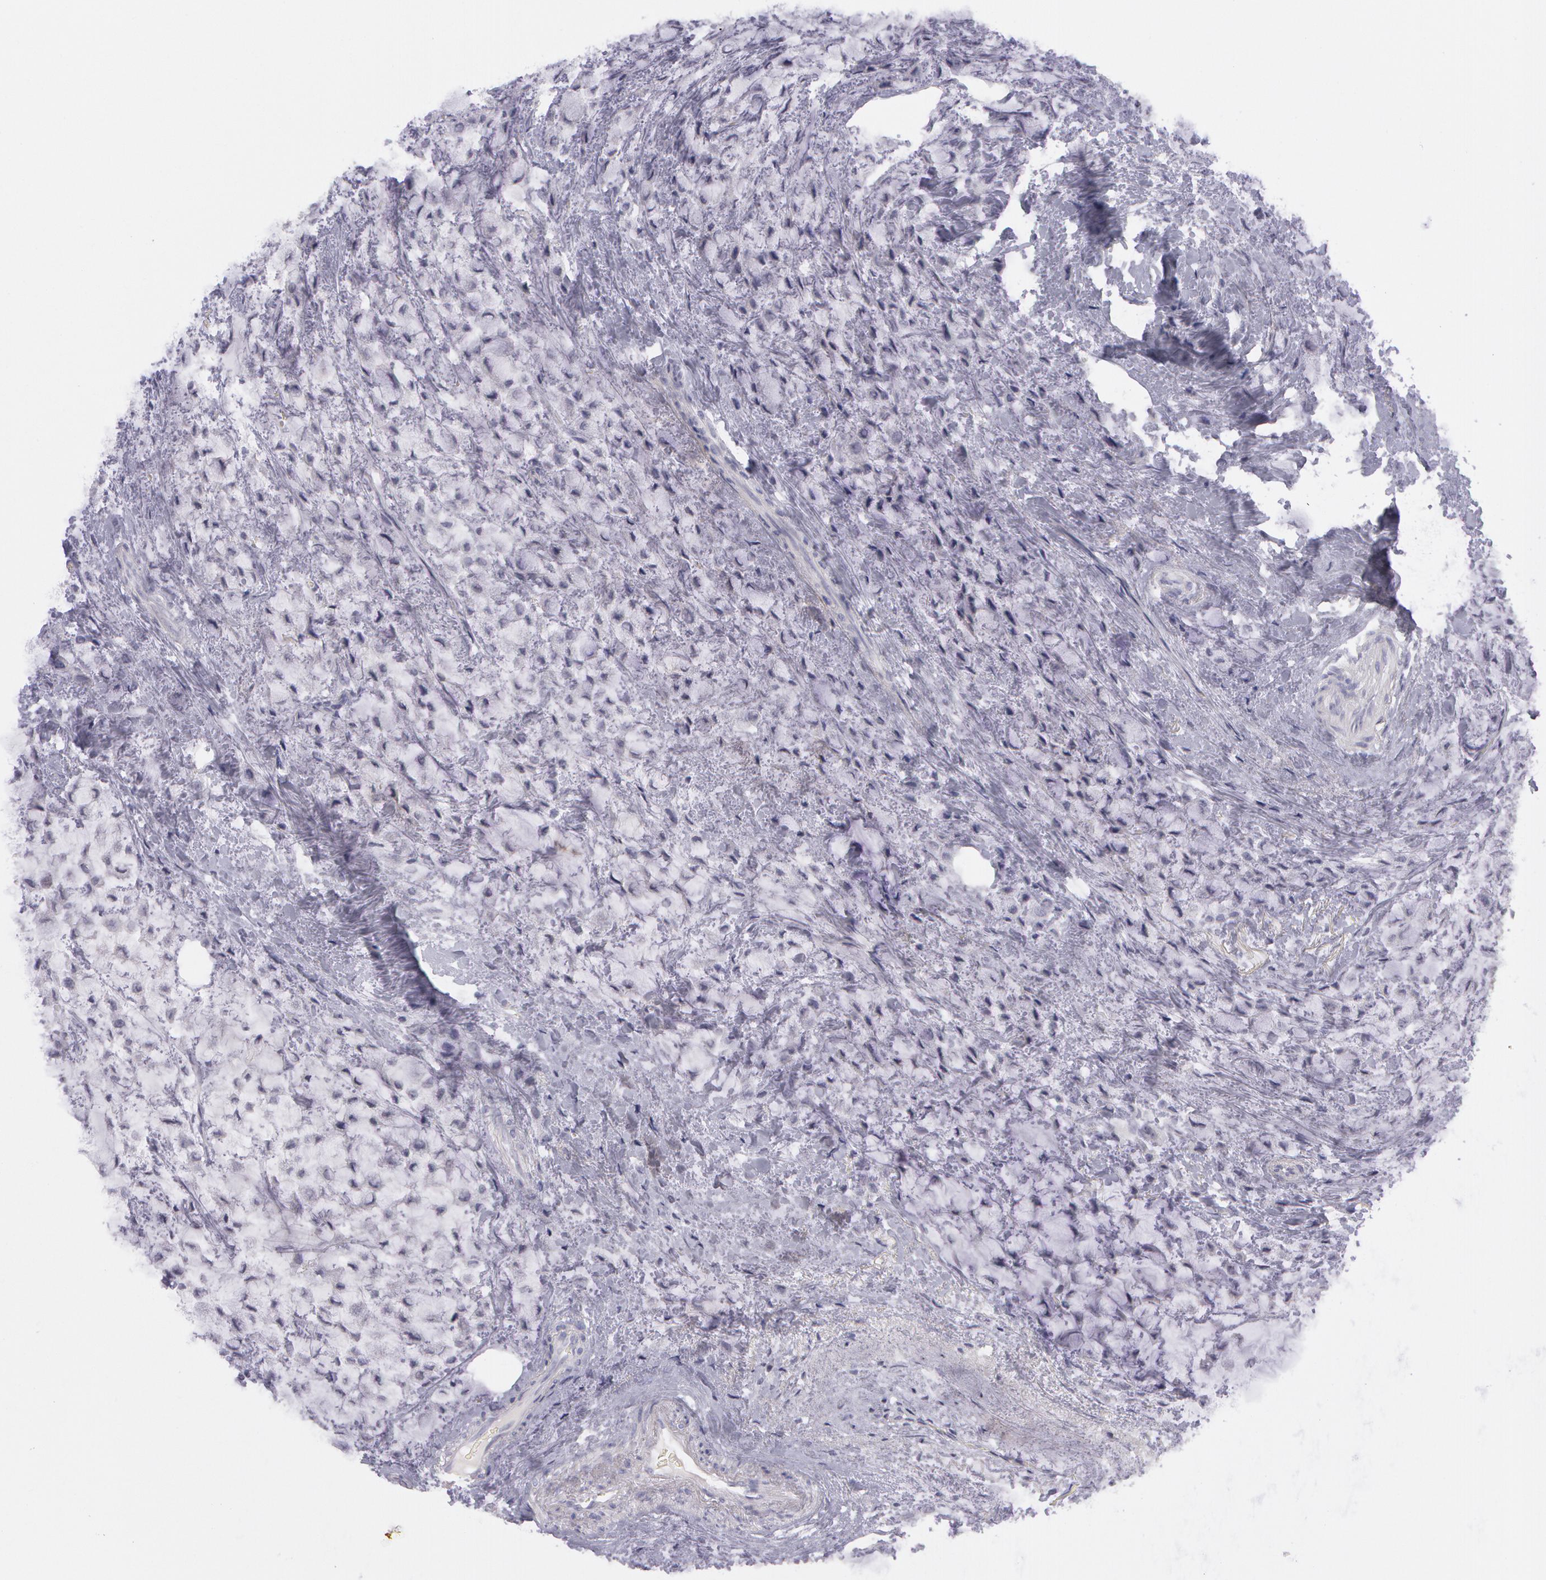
{"staining": {"intensity": "negative", "quantity": "none", "location": "none"}, "tissue": "breast cancer", "cell_type": "Tumor cells", "image_type": "cancer", "snomed": [{"axis": "morphology", "description": "Lobular carcinoma"}, {"axis": "topography", "description": "Breast"}], "caption": "Tumor cells are negative for brown protein staining in breast lobular carcinoma.", "gene": "IL1RN", "patient": {"sex": "female", "age": 85}}